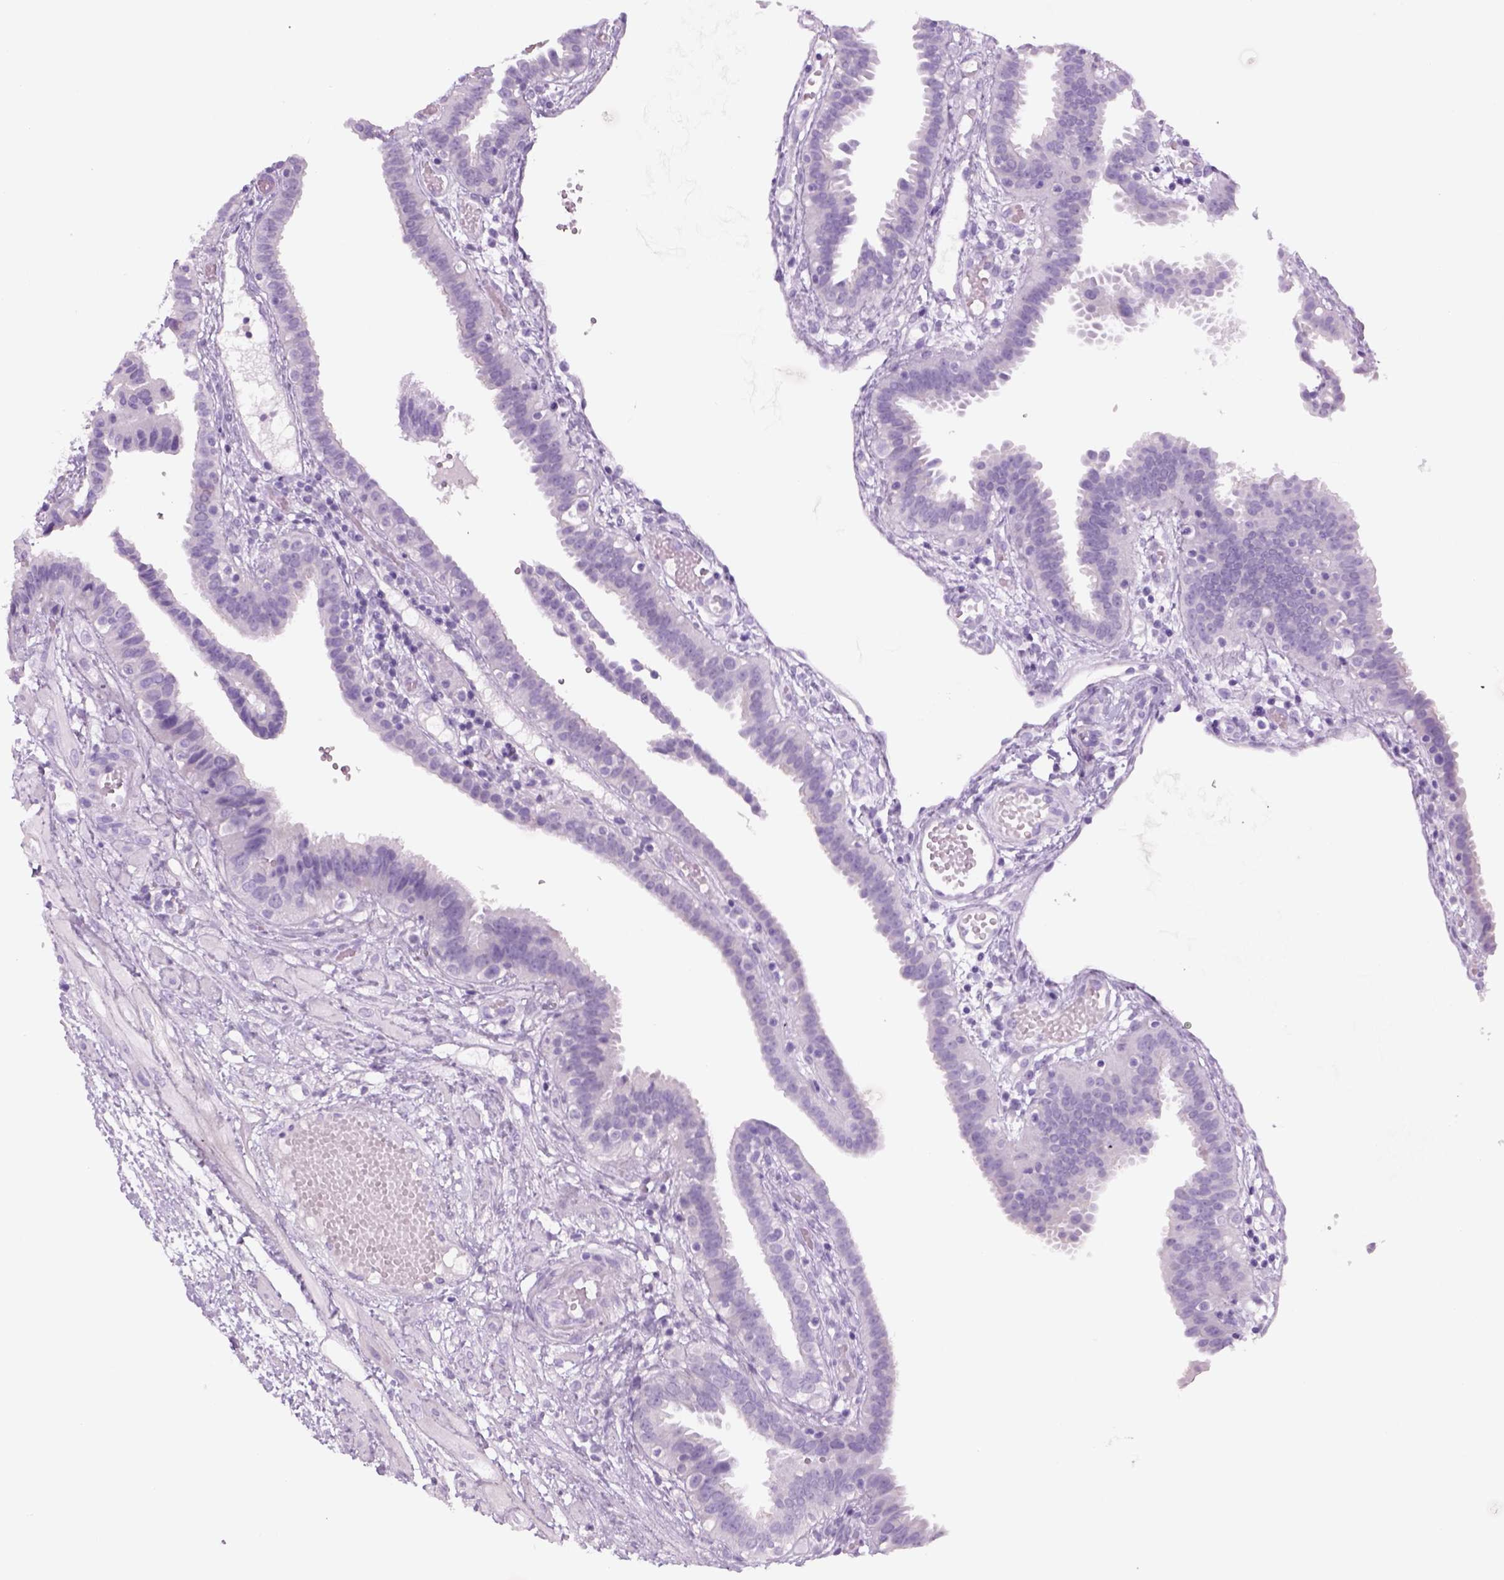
{"staining": {"intensity": "negative", "quantity": "none", "location": "none"}, "tissue": "fallopian tube", "cell_type": "Glandular cells", "image_type": "normal", "snomed": [{"axis": "morphology", "description": "Normal tissue, NOS"}, {"axis": "topography", "description": "Fallopian tube"}], "caption": "Immunohistochemistry of unremarkable human fallopian tube displays no positivity in glandular cells.", "gene": "KRTAP11", "patient": {"sex": "female", "age": 37}}